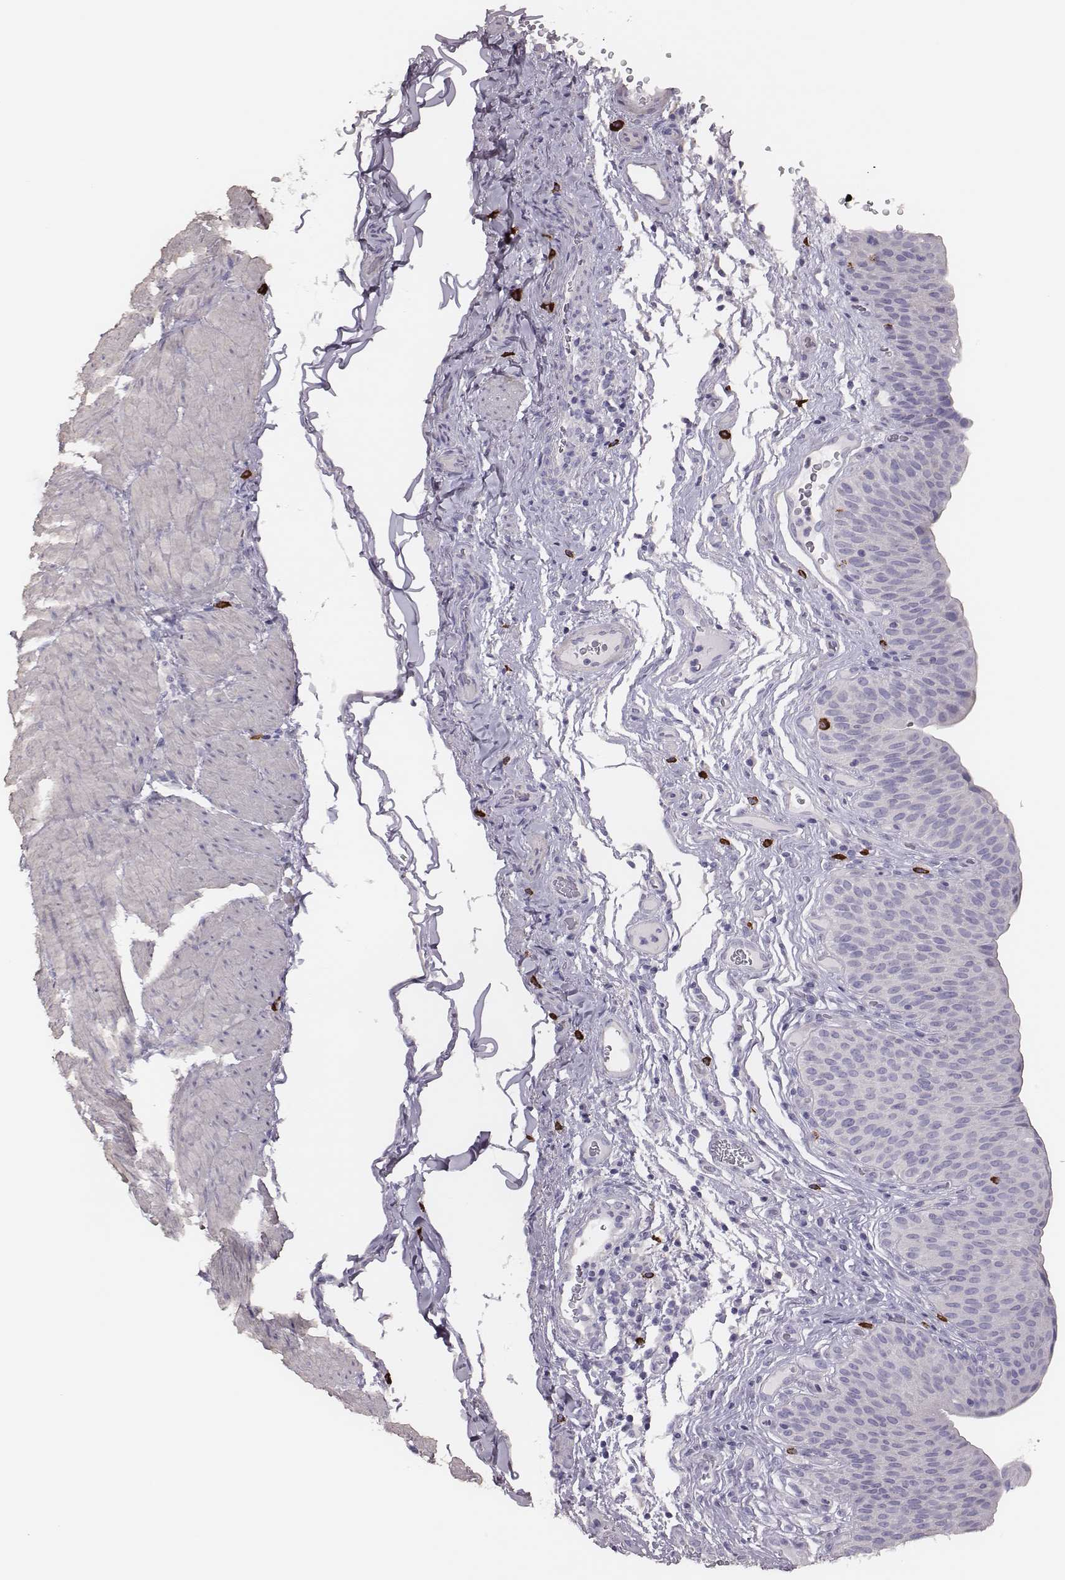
{"staining": {"intensity": "negative", "quantity": "none", "location": "none"}, "tissue": "urinary bladder", "cell_type": "Urothelial cells", "image_type": "normal", "snomed": [{"axis": "morphology", "description": "Normal tissue, NOS"}, {"axis": "topography", "description": "Urinary bladder"}], "caption": "DAB immunohistochemical staining of unremarkable urinary bladder shows no significant staining in urothelial cells. Brightfield microscopy of immunohistochemistry (IHC) stained with DAB (3,3'-diaminobenzidine) (brown) and hematoxylin (blue), captured at high magnification.", "gene": "P2RY10", "patient": {"sex": "male", "age": 66}}